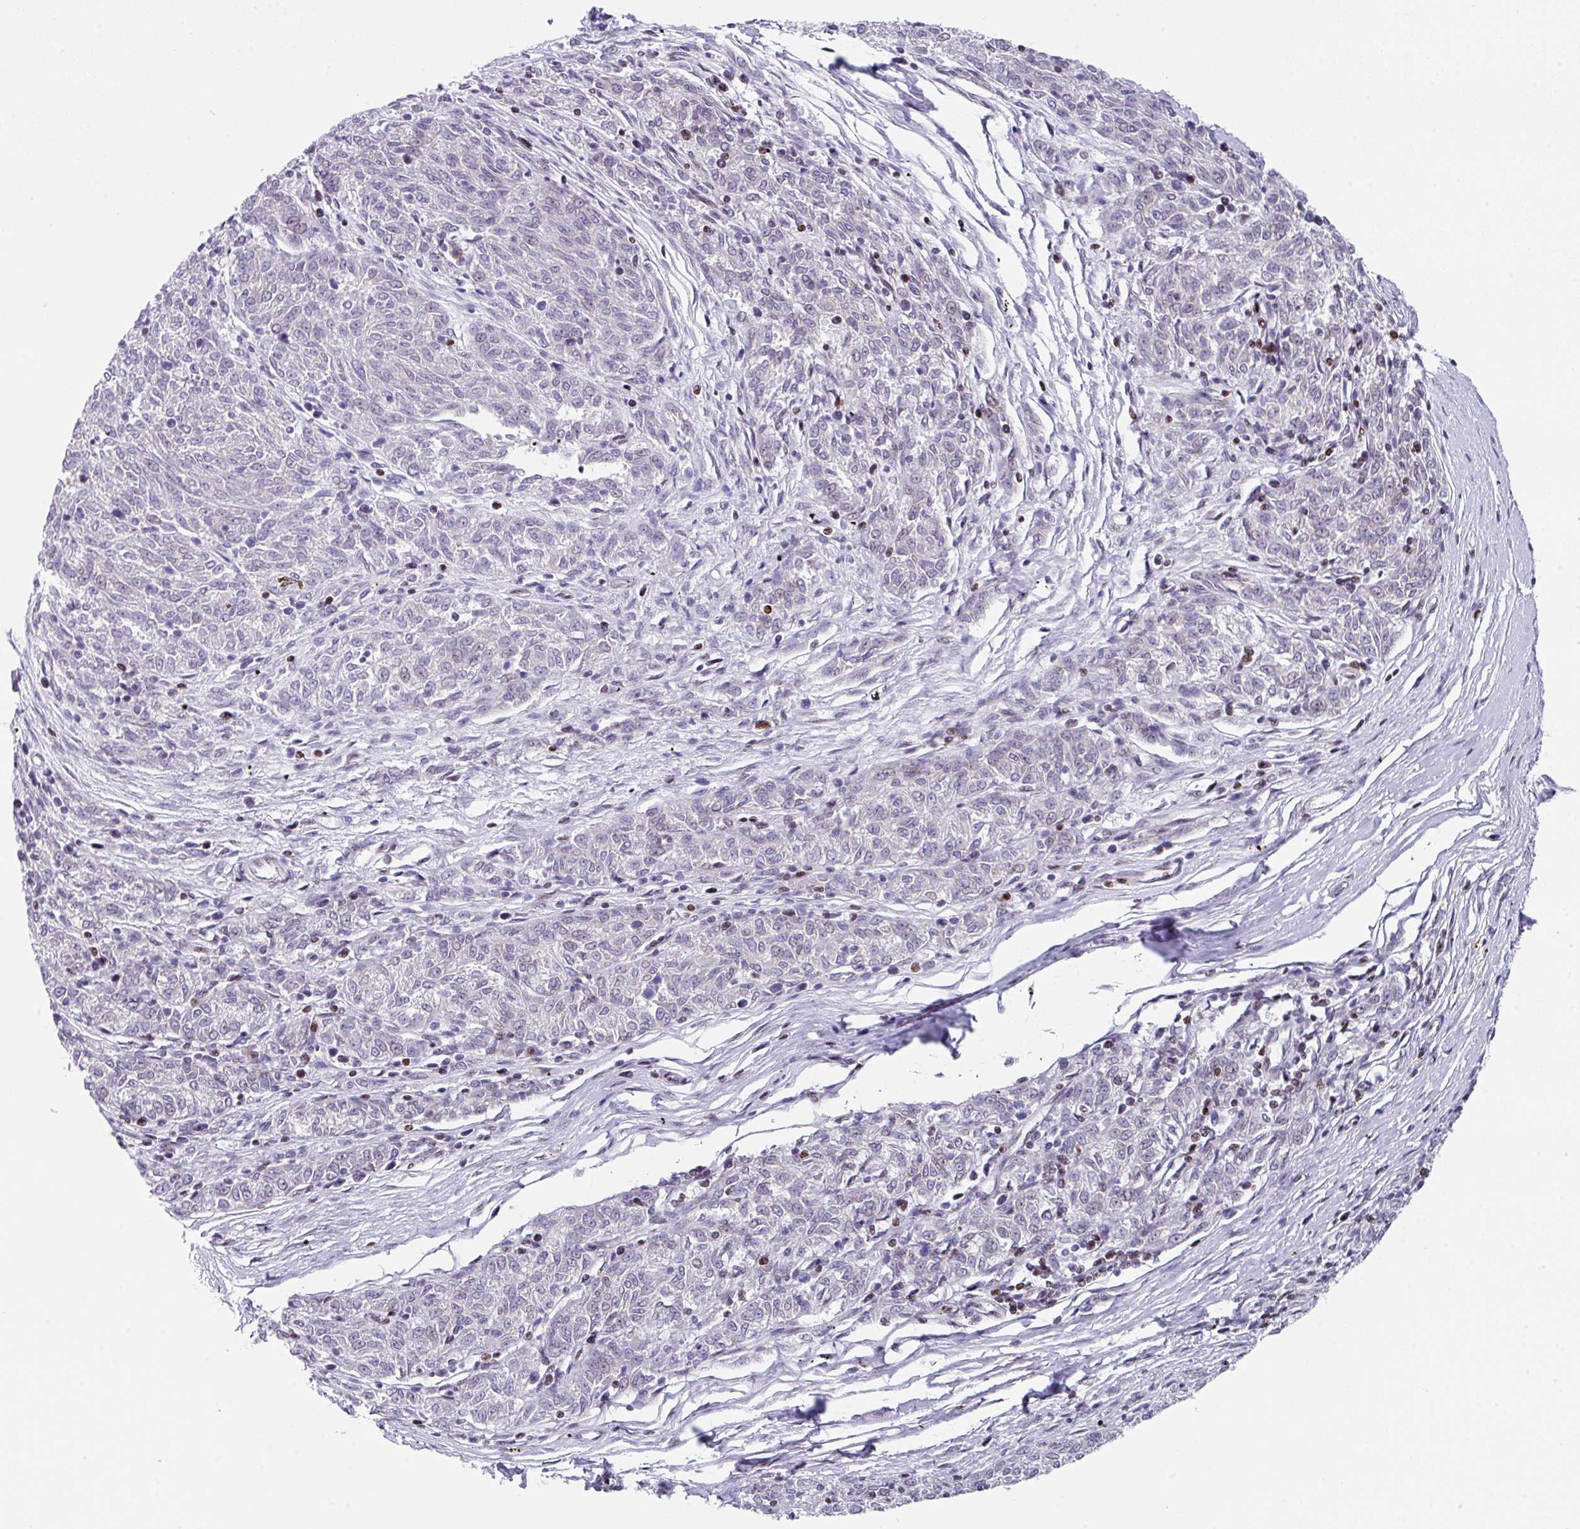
{"staining": {"intensity": "negative", "quantity": "none", "location": "none"}, "tissue": "melanoma", "cell_type": "Tumor cells", "image_type": "cancer", "snomed": [{"axis": "morphology", "description": "Malignant melanoma, NOS"}, {"axis": "topography", "description": "Skin"}], "caption": "Immunohistochemistry (IHC) of human malignant melanoma shows no staining in tumor cells.", "gene": "TCF3", "patient": {"sex": "female", "age": 72}}